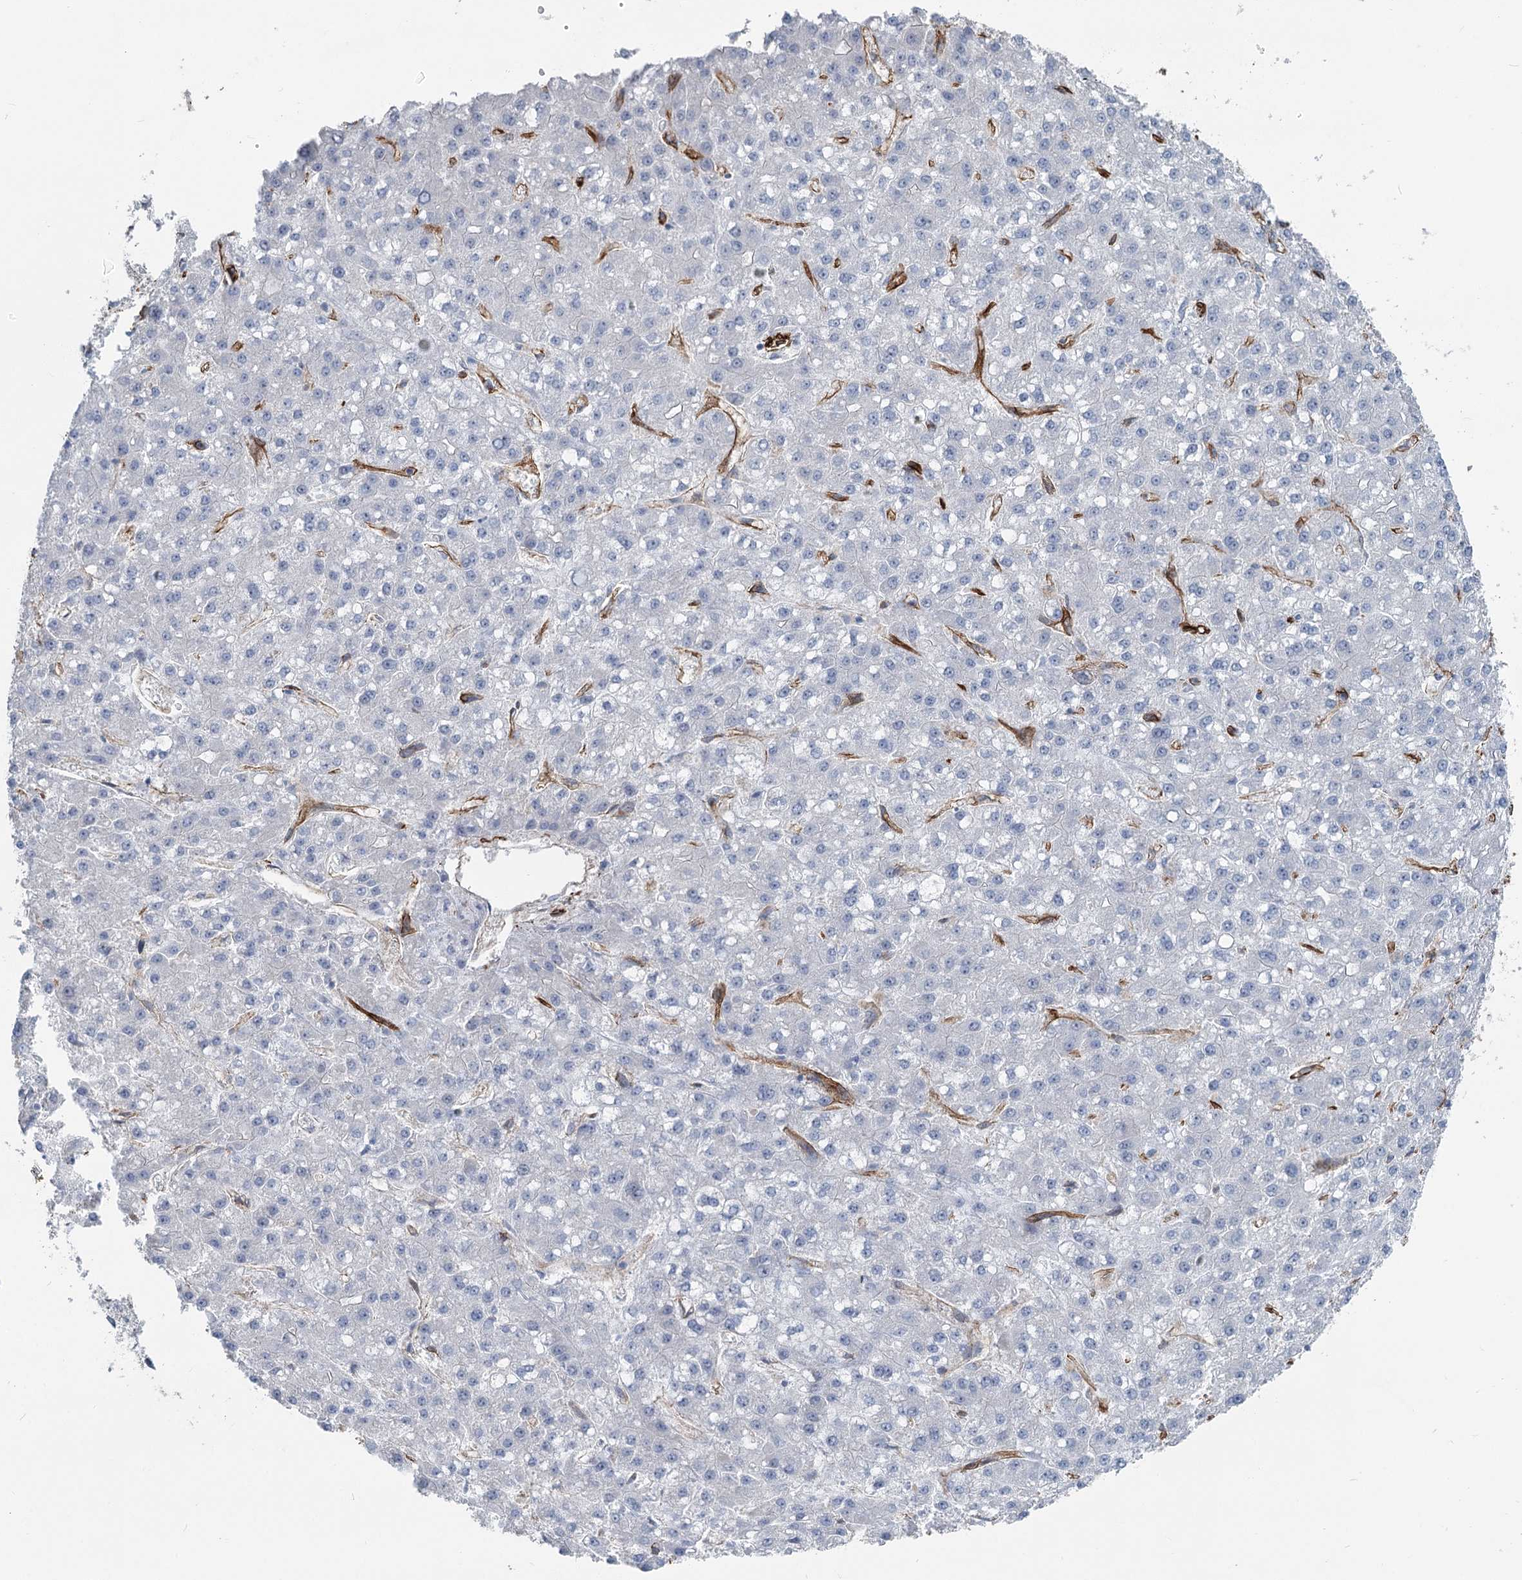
{"staining": {"intensity": "negative", "quantity": "none", "location": "none"}, "tissue": "liver cancer", "cell_type": "Tumor cells", "image_type": "cancer", "snomed": [{"axis": "morphology", "description": "Carcinoma, Hepatocellular, NOS"}, {"axis": "topography", "description": "Liver"}], "caption": "Tumor cells are negative for protein expression in human liver cancer.", "gene": "IQSEC1", "patient": {"sex": "male", "age": 67}}